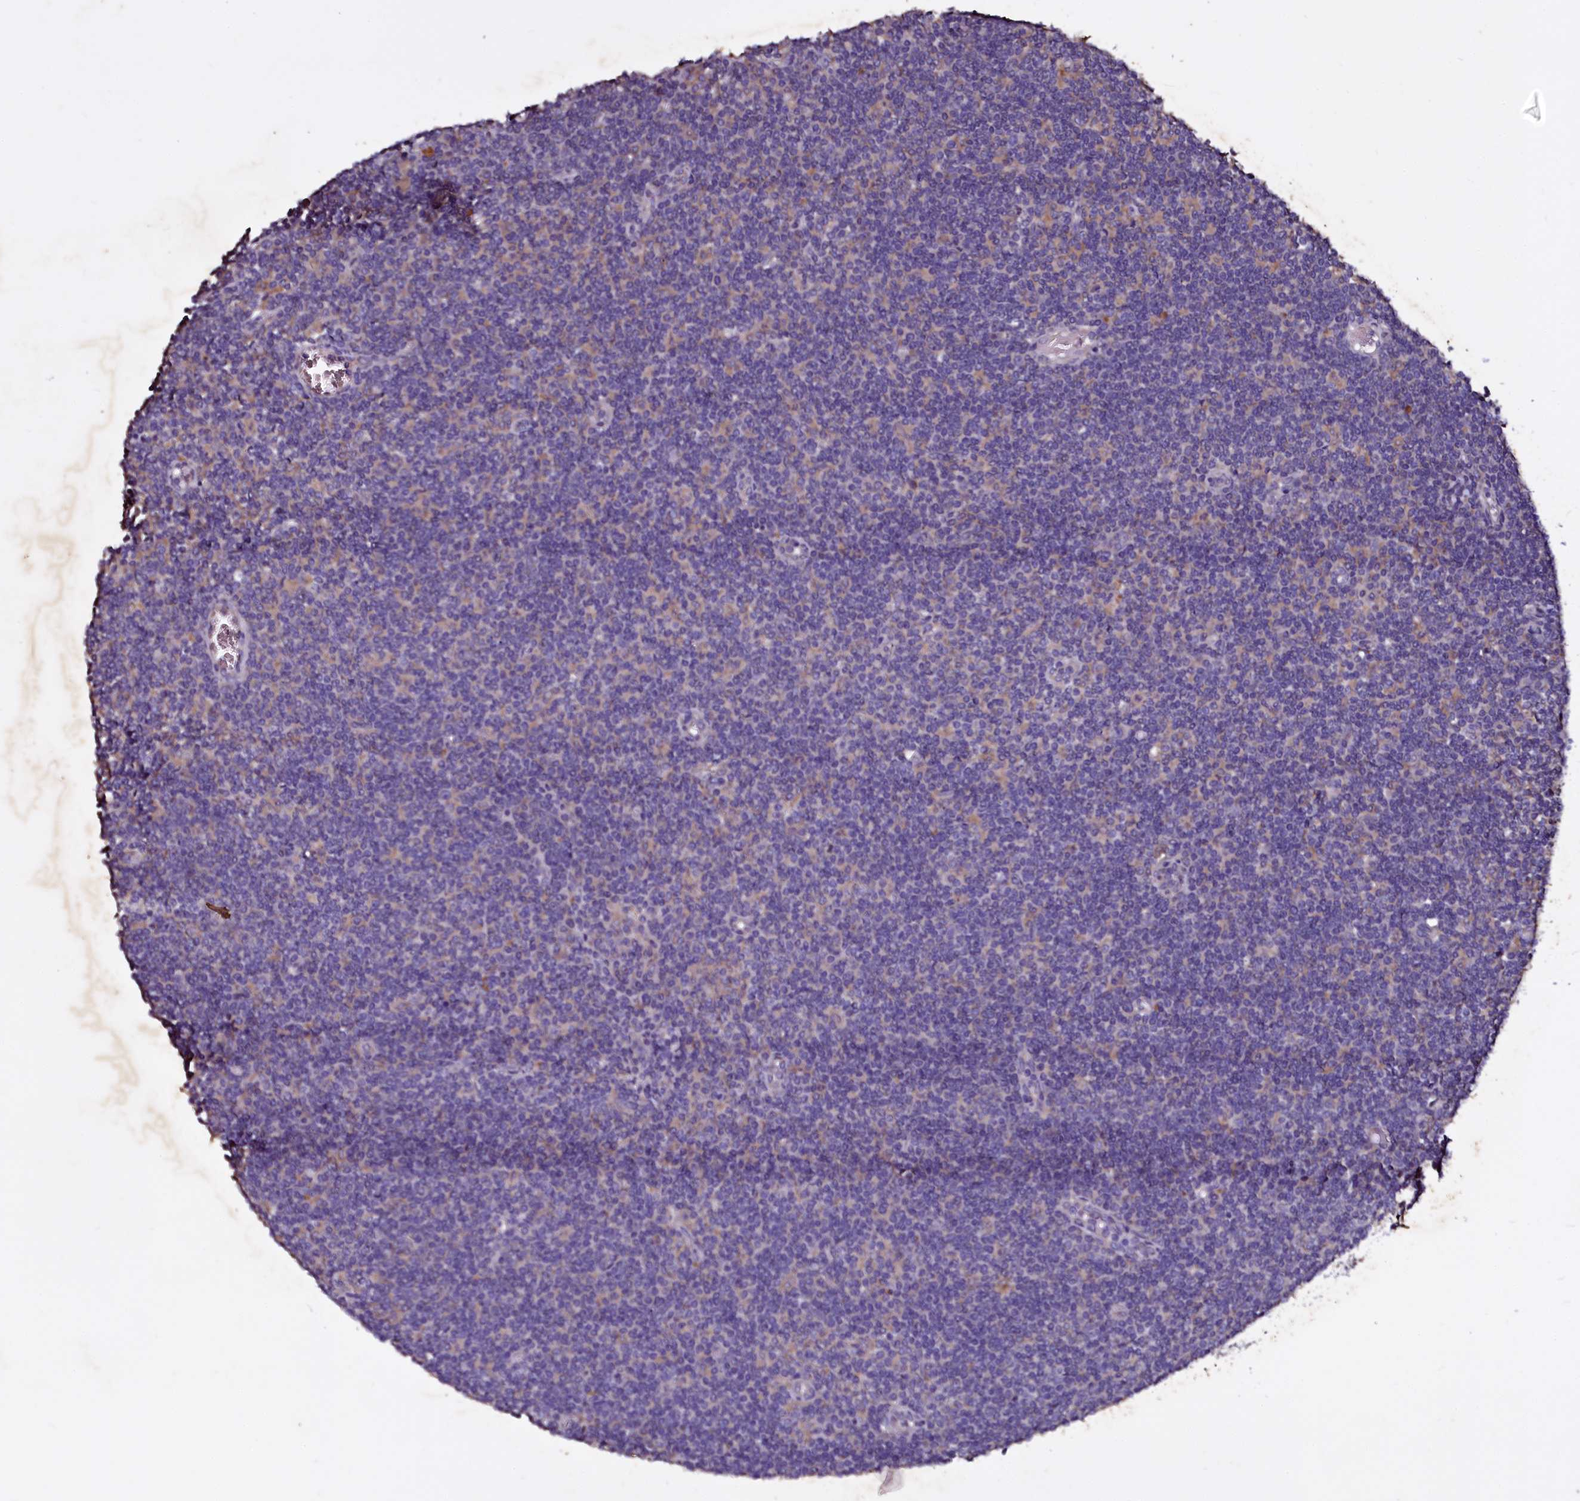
{"staining": {"intensity": "negative", "quantity": "none", "location": "none"}, "tissue": "lymph node", "cell_type": "Germinal center cells", "image_type": "normal", "snomed": [{"axis": "morphology", "description": "Normal tissue, NOS"}, {"axis": "topography", "description": "Lymph node"}], "caption": "DAB immunohistochemical staining of benign lymph node demonstrates no significant staining in germinal center cells. (Stains: DAB immunohistochemistry with hematoxylin counter stain, Microscopy: brightfield microscopy at high magnification).", "gene": "SELENOT", "patient": {"sex": "female", "age": 55}}